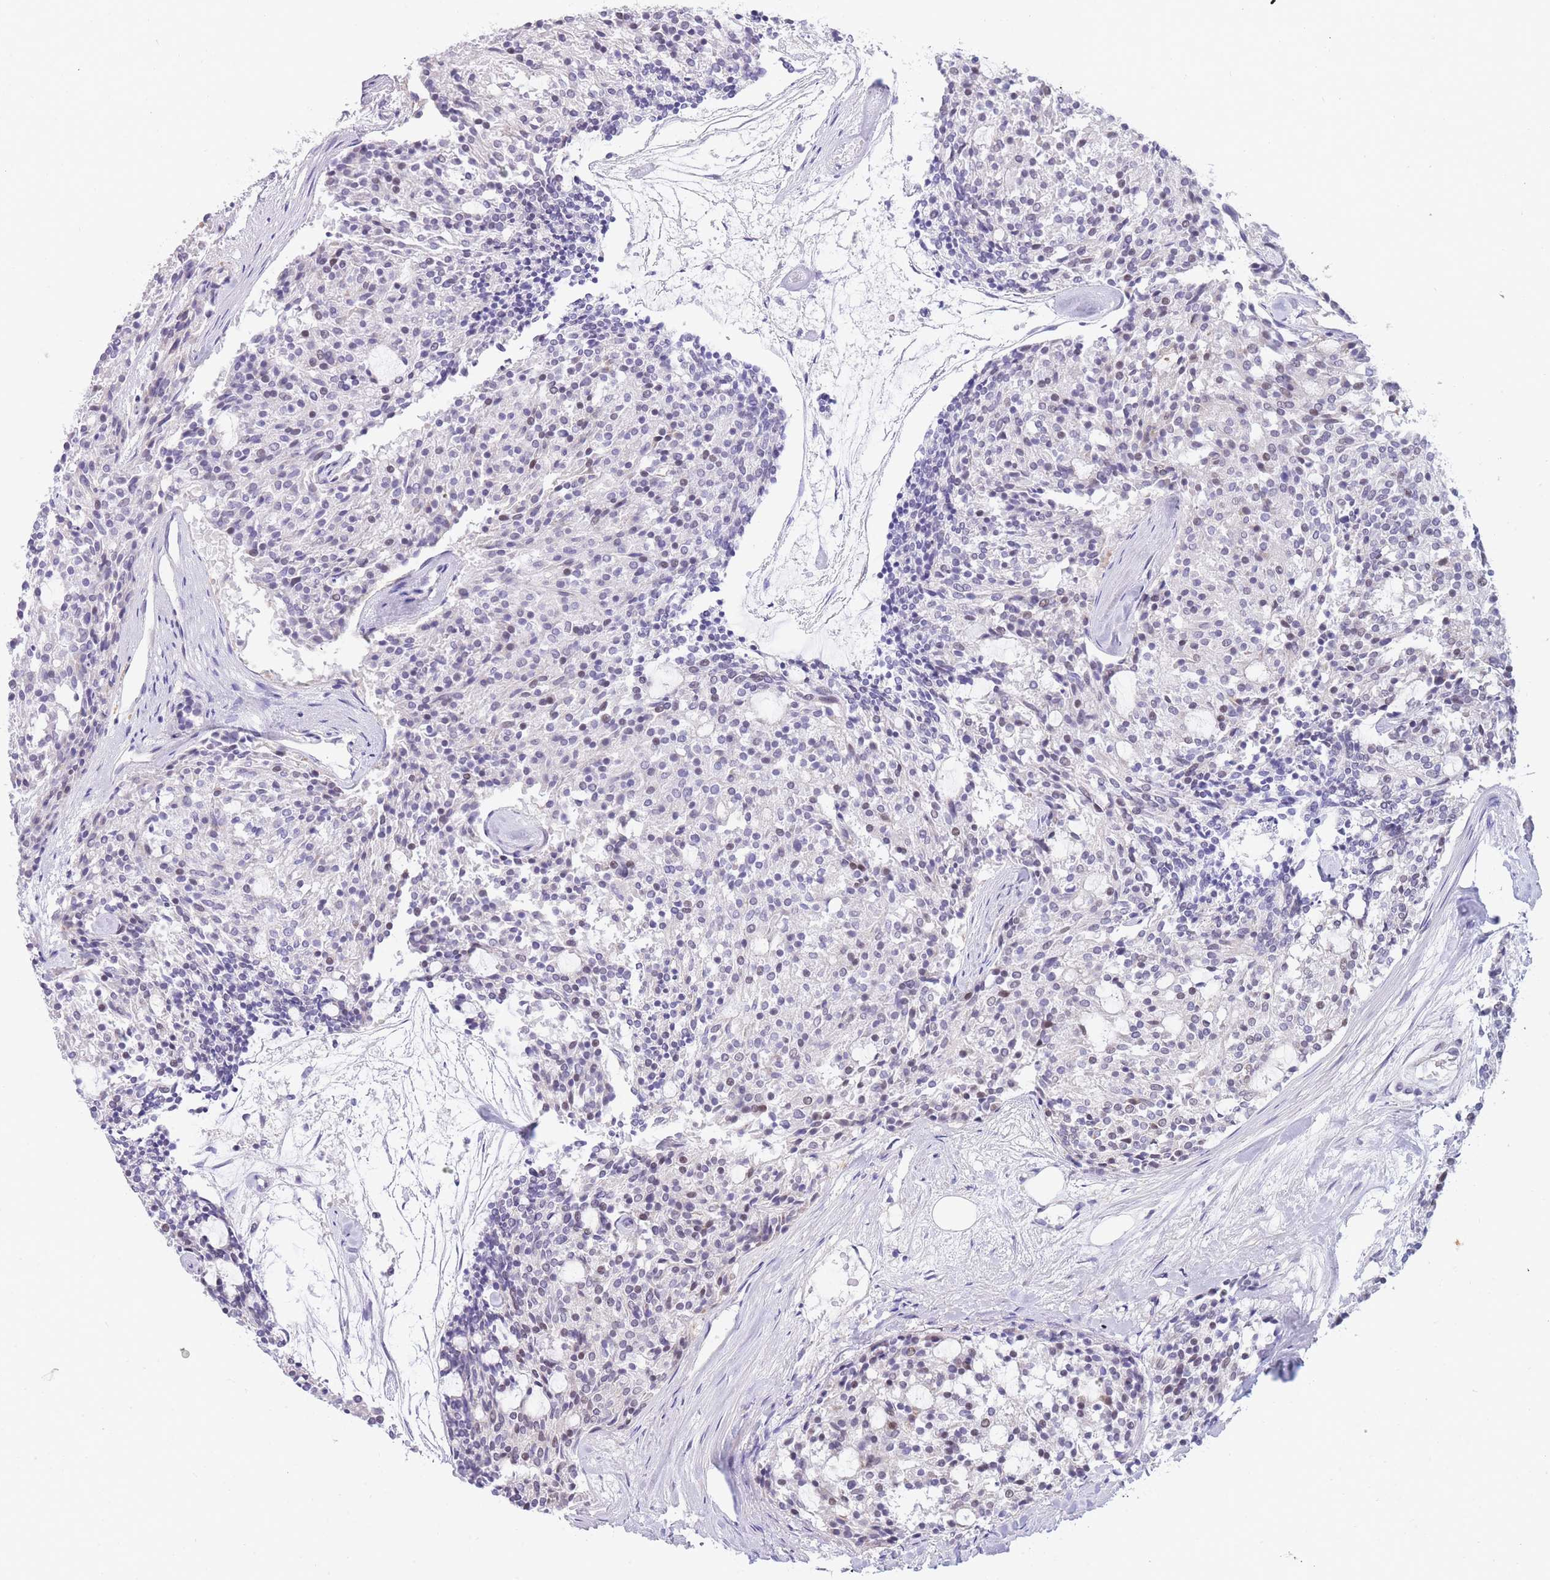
{"staining": {"intensity": "weak", "quantity": "25%-75%", "location": "nuclear"}, "tissue": "carcinoid", "cell_type": "Tumor cells", "image_type": "cancer", "snomed": [{"axis": "morphology", "description": "Carcinoid, malignant, NOS"}, {"axis": "topography", "description": "Pancreas"}], "caption": "Immunohistochemistry (IHC) (DAB) staining of malignant carcinoid demonstrates weak nuclear protein expression in about 25%-75% of tumor cells.", "gene": "PRR23B", "patient": {"sex": "female", "age": 54}}